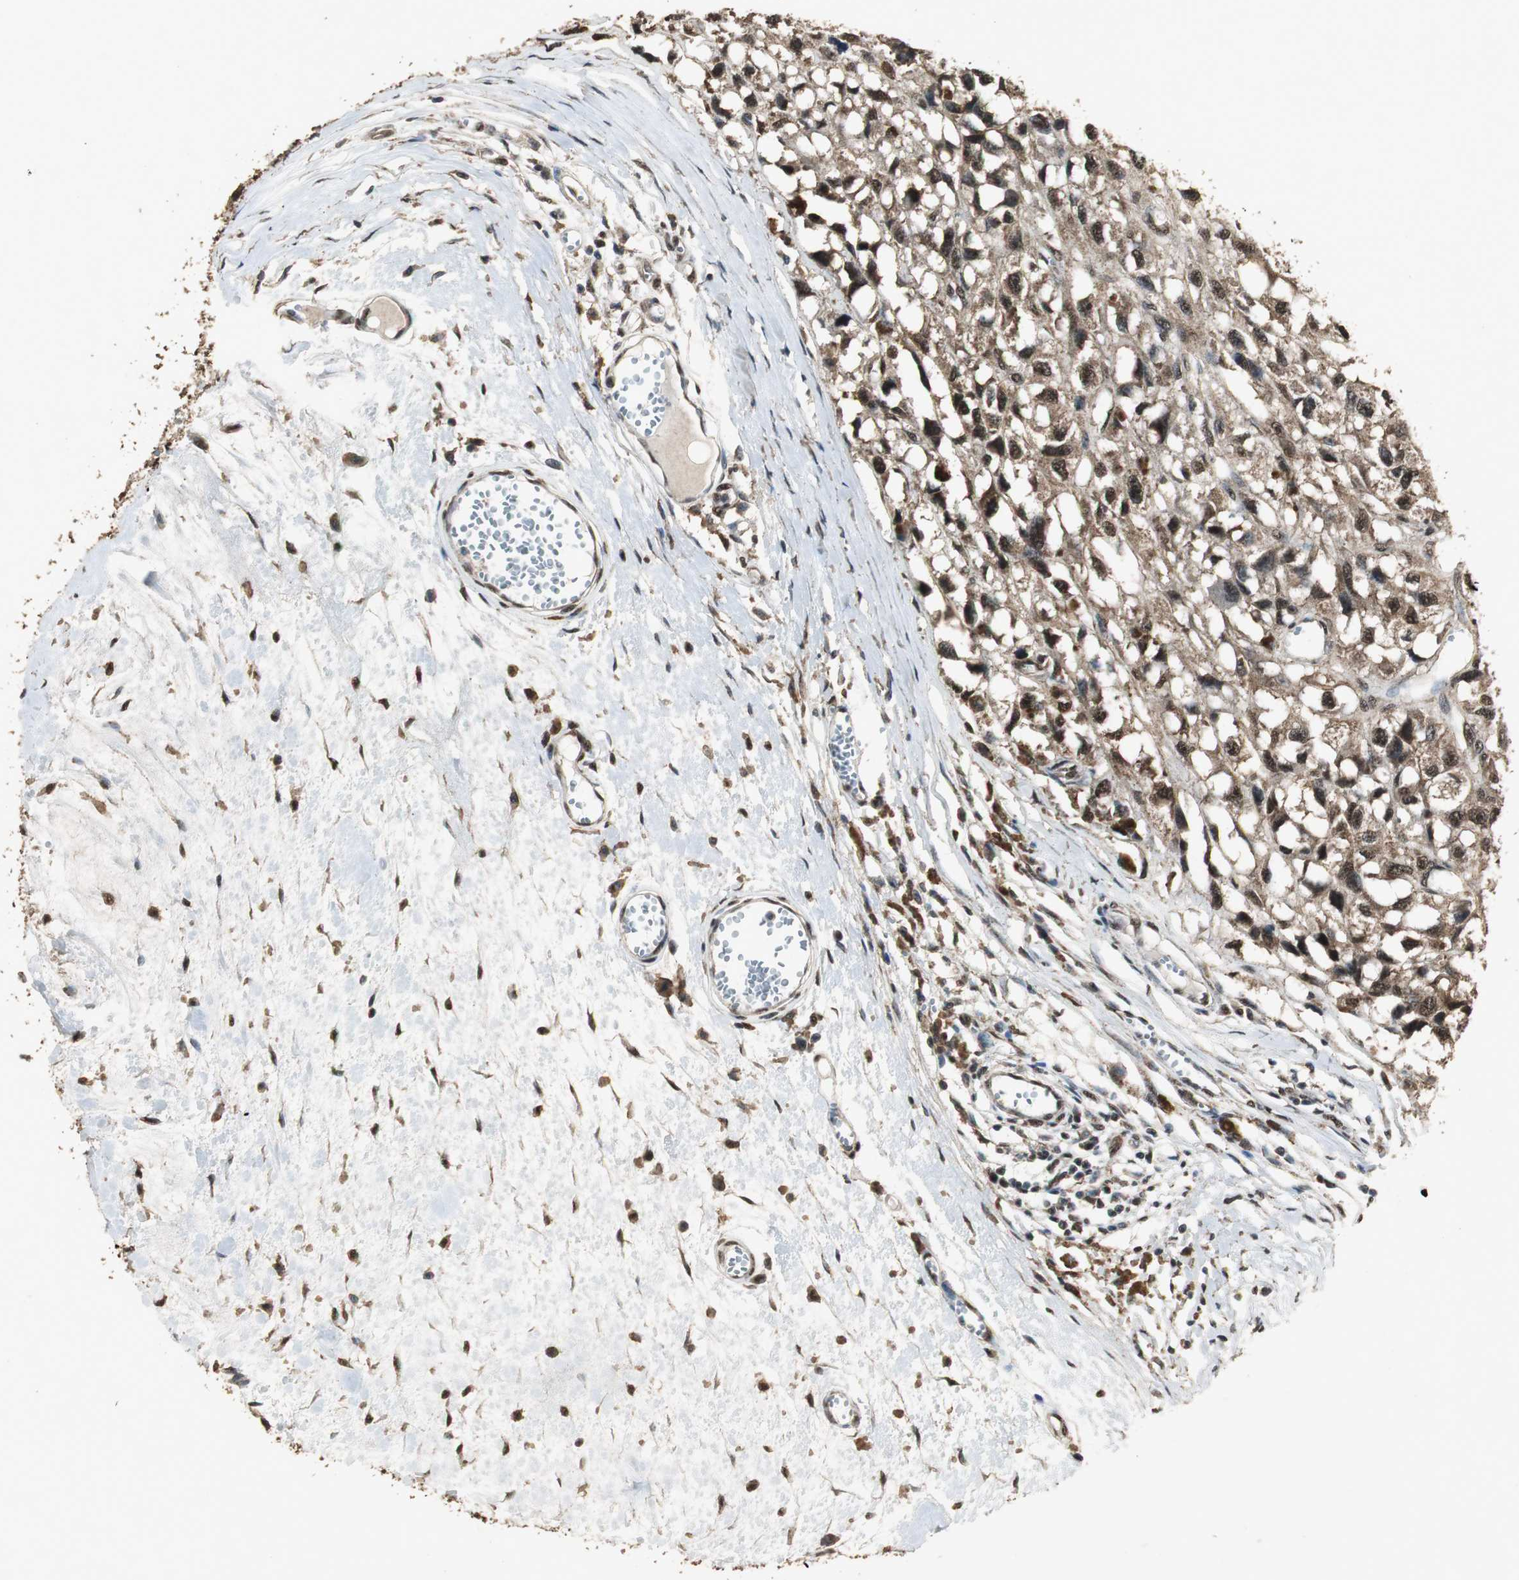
{"staining": {"intensity": "strong", "quantity": ">75%", "location": "cytoplasmic/membranous,nuclear"}, "tissue": "melanoma", "cell_type": "Tumor cells", "image_type": "cancer", "snomed": [{"axis": "morphology", "description": "Malignant melanoma, Metastatic site"}, {"axis": "topography", "description": "Lymph node"}], "caption": "DAB immunohistochemical staining of melanoma displays strong cytoplasmic/membranous and nuclear protein positivity in approximately >75% of tumor cells.", "gene": "PPP1R13B", "patient": {"sex": "male", "age": 59}}